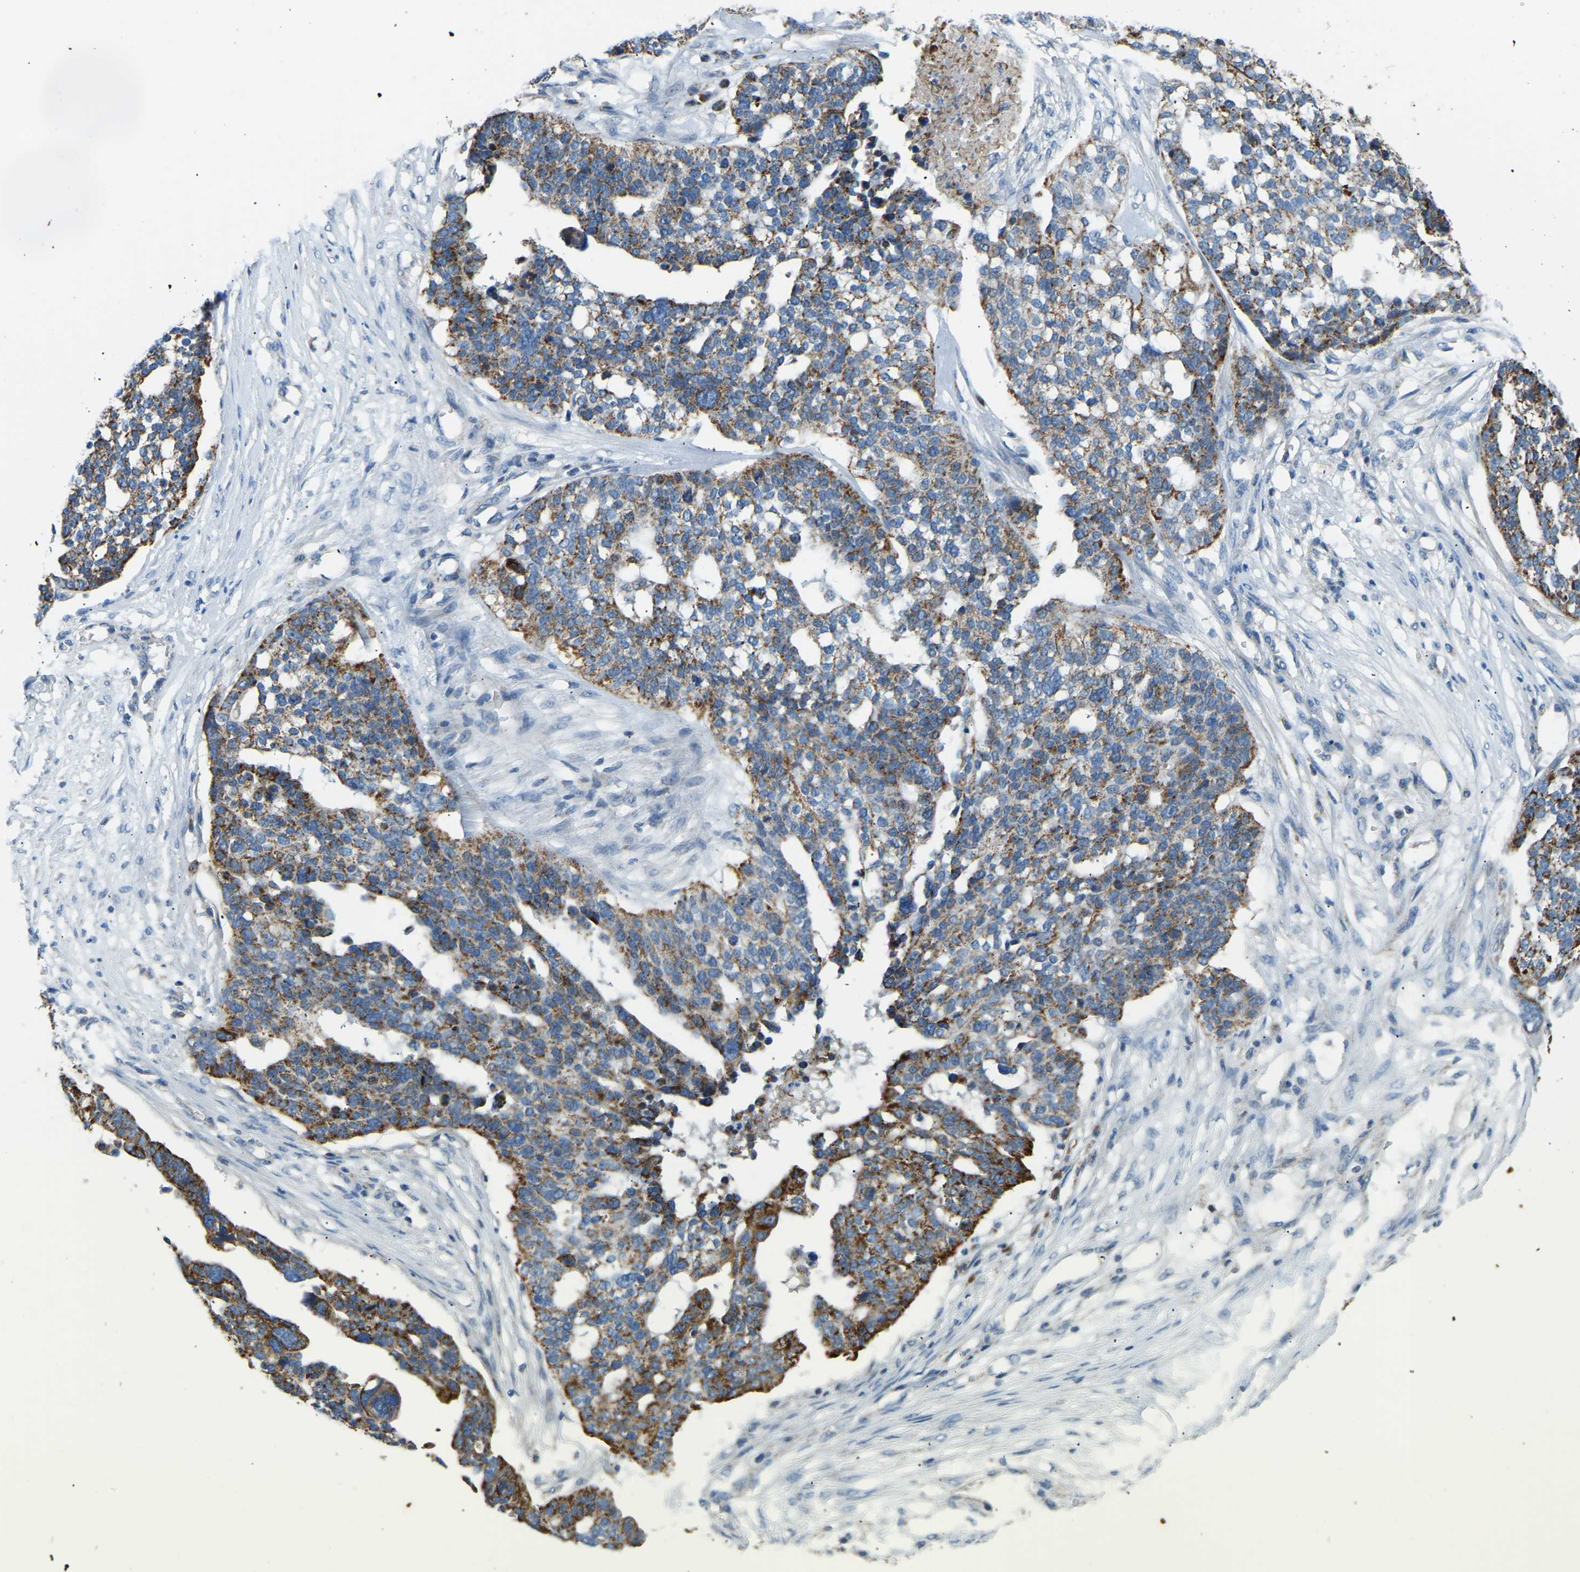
{"staining": {"intensity": "moderate", "quantity": "25%-75%", "location": "cytoplasmic/membranous"}, "tissue": "ovarian cancer", "cell_type": "Tumor cells", "image_type": "cancer", "snomed": [{"axis": "morphology", "description": "Cystadenocarcinoma, serous, NOS"}, {"axis": "topography", "description": "Ovary"}], "caption": "A high-resolution photomicrograph shows IHC staining of ovarian cancer (serous cystadenocarcinoma), which shows moderate cytoplasmic/membranous staining in about 25%-75% of tumor cells.", "gene": "ZNF200", "patient": {"sex": "female", "age": 59}}